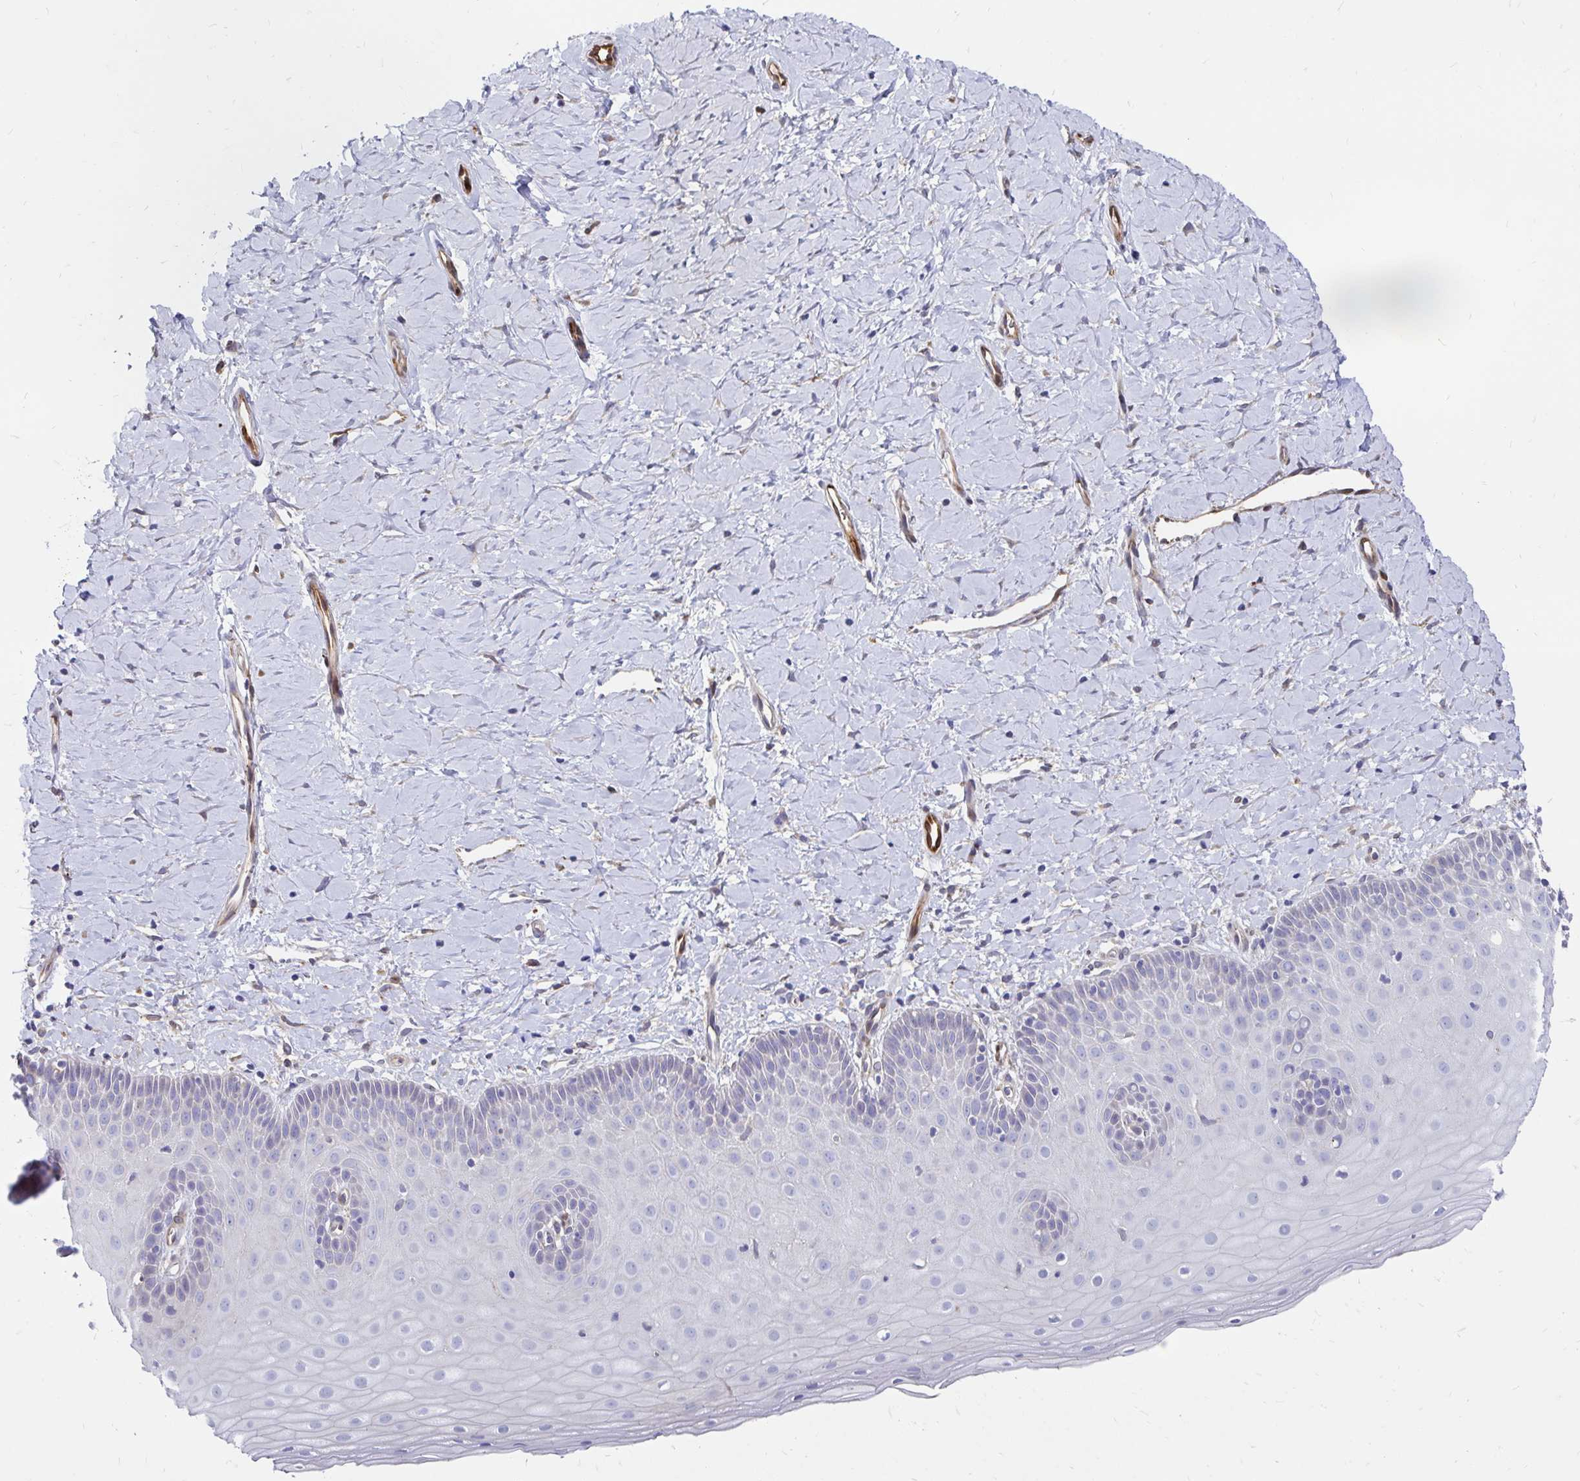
{"staining": {"intensity": "negative", "quantity": "none", "location": "none"}, "tissue": "cervix", "cell_type": "Squamous epithelial cells", "image_type": "normal", "snomed": [{"axis": "morphology", "description": "Normal tissue, NOS"}, {"axis": "topography", "description": "Cervix"}], "caption": "DAB (3,3'-diaminobenzidine) immunohistochemical staining of unremarkable human cervix displays no significant positivity in squamous epithelial cells. (IHC, brightfield microscopy, high magnification).", "gene": "CDKL1", "patient": {"sex": "female", "age": 37}}